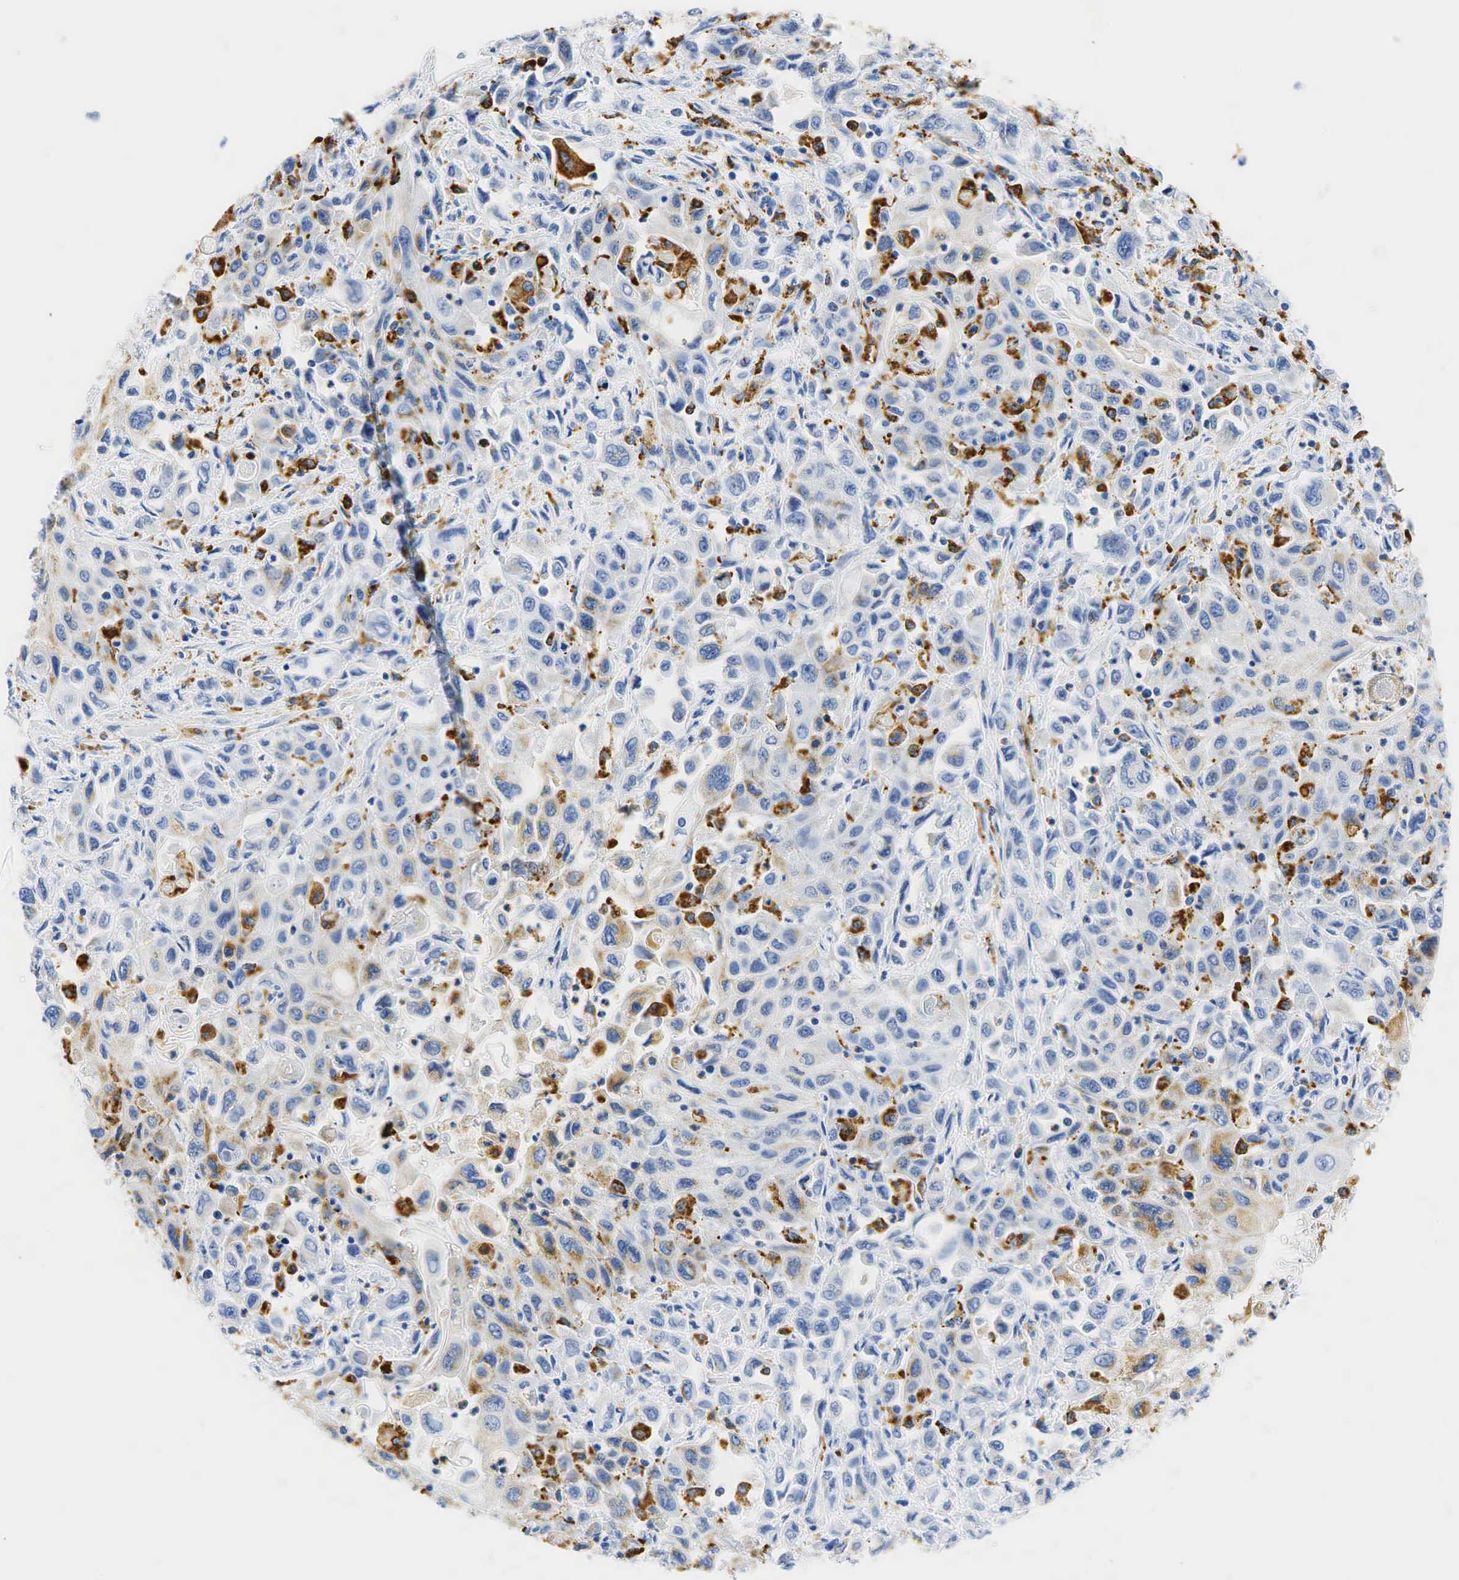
{"staining": {"intensity": "negative", "quantity": "none", "location": "none"}, "tissue": "pancreatic cancer", "cell_type": "Tumor cells", "image_type": "cancer", "snomed": [{"axis": "morphology", "description": "Adenocarcinoma, NOS"}, {"axis": "topography", "description": "Pancreas"}], "caption": "DAB immunohistochemical staining of pancreatic adenocarcinoma exhibits no significant positivity in tumor cells.", "gene": "CD68", "patient": {"sex": "male", "age": 70}}